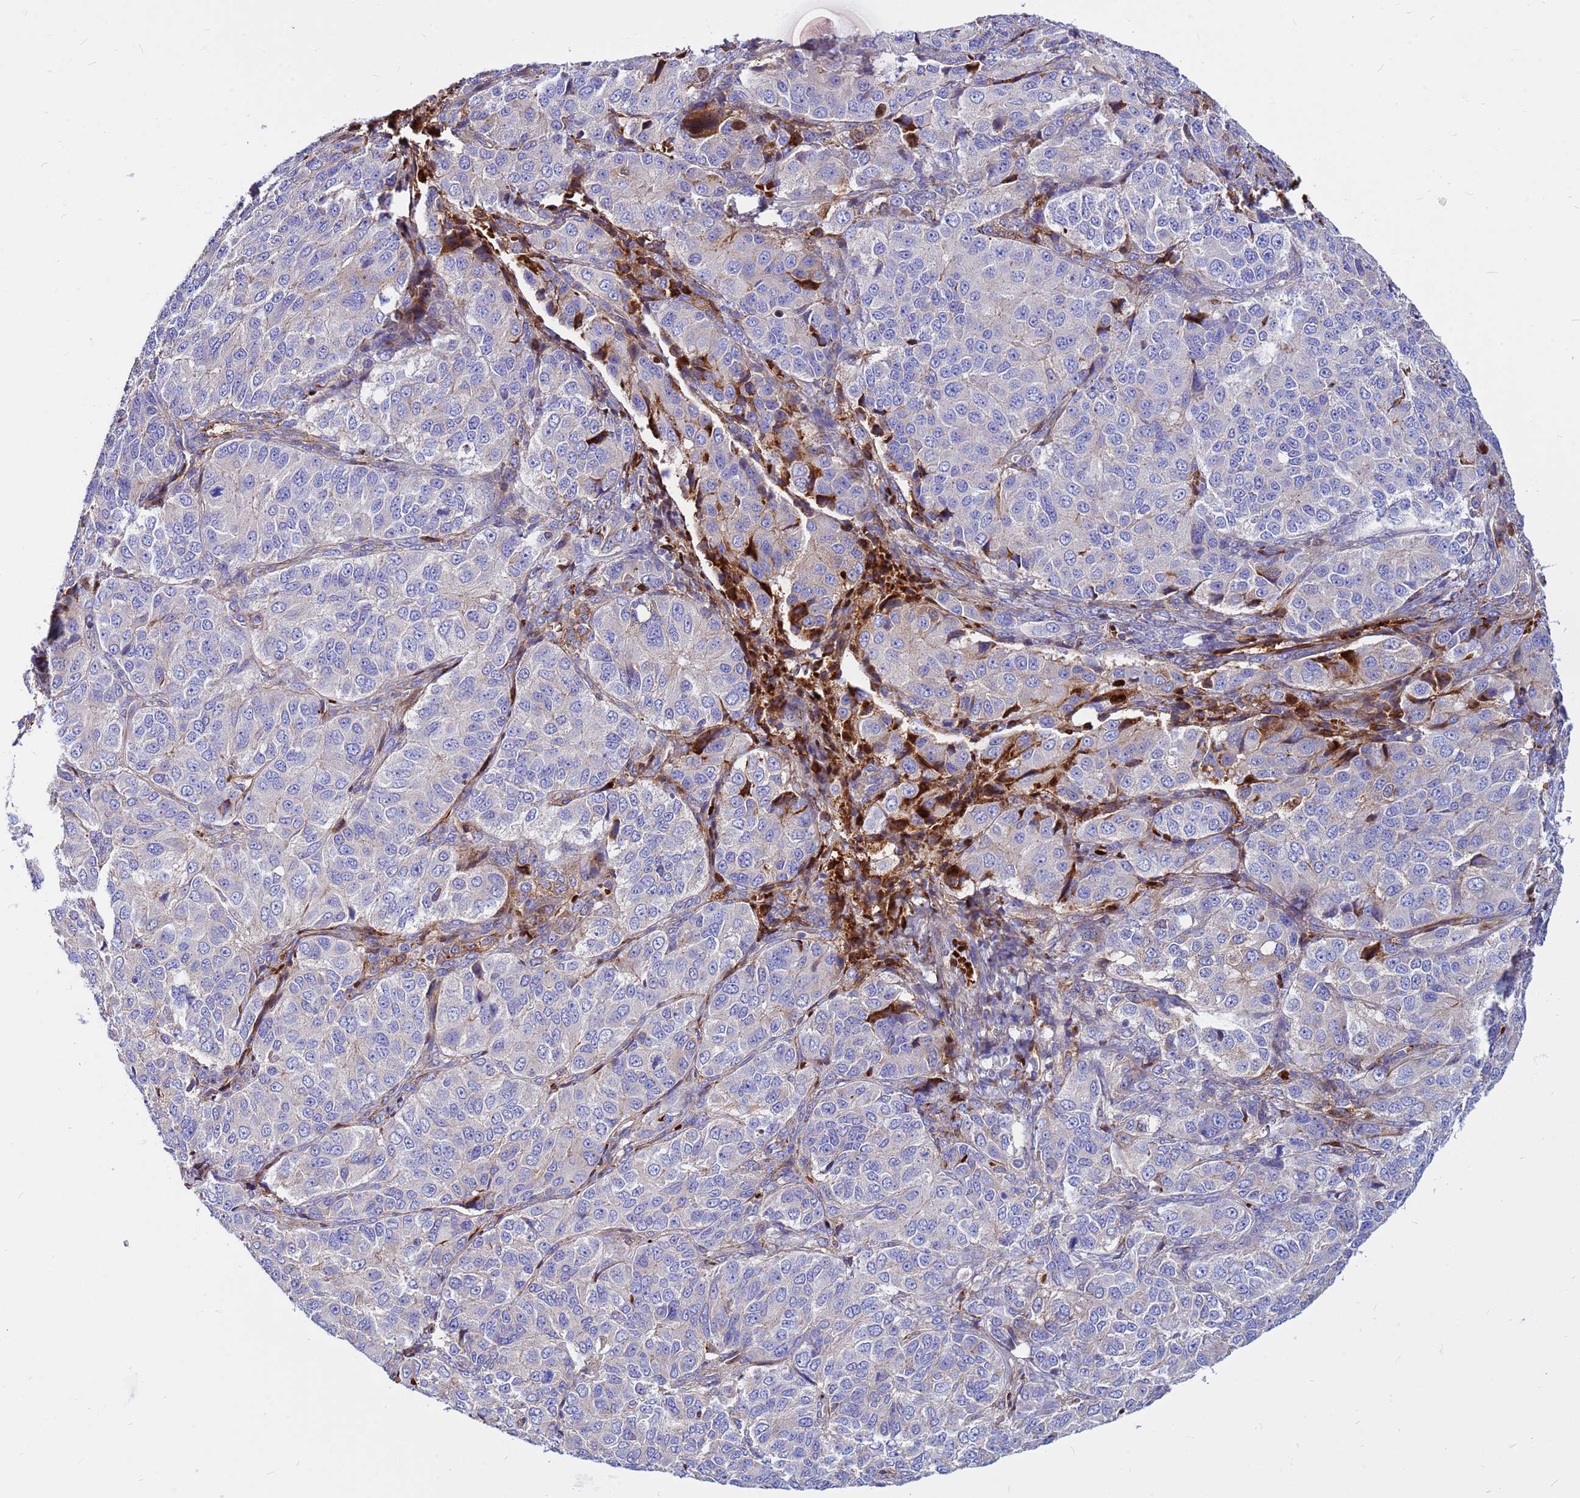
{"staining": {"intensity": "negative", "quantity": "none", "location": "none"}, "tissue": "ovarian cancer", "cell_type": "Tumor cells", "image_type": "cancer", "snomed": [{"axis": "morphology", "description": "Carcinoma, endometroid"}, {"axis": "topography", "description": "Ovary"}], "caption": "Ovarian cancer was stained to show a protein in brown. There is no significant expression in tumor cells.", "gene": "CRHBP", "patient": {"sex": "female", "age": 51}}